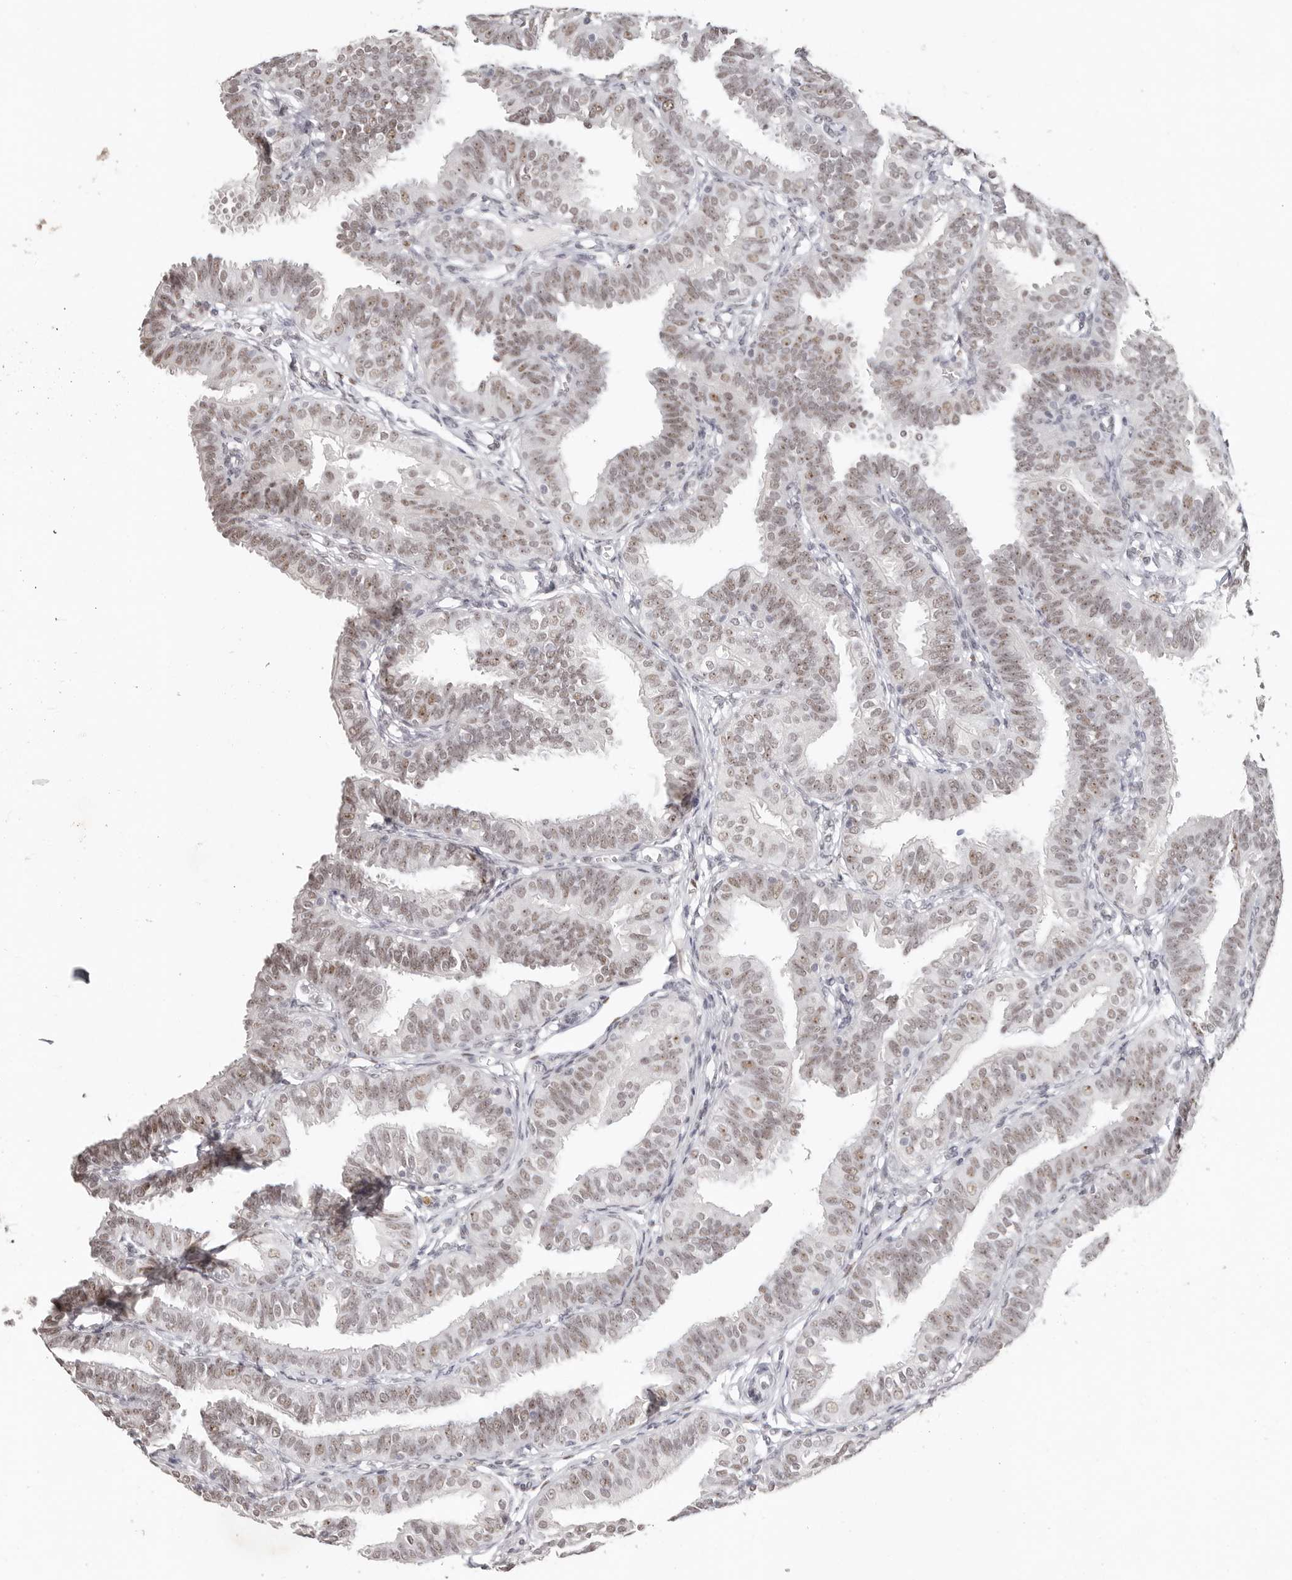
{"staining": {"intensity": "moderate", "quantity": ">75%", "location": "nuclear"}, "tissue": "fallopian tube", "cell_type": "Glandular cells", "image_type": "normal", "snomed": [{"axis": "morphology", "description": "Normal tissue, NOS"}, {"axis": "topography", "description": "Fallopian tube"}], "caption": "Brown immunohistochemical staining in benign fallopian tube shows moderate nuclear expression in approximately >75% of glandular cells.", "gene": "LARP7", "patient": {"sex": "female", "age": 35}}